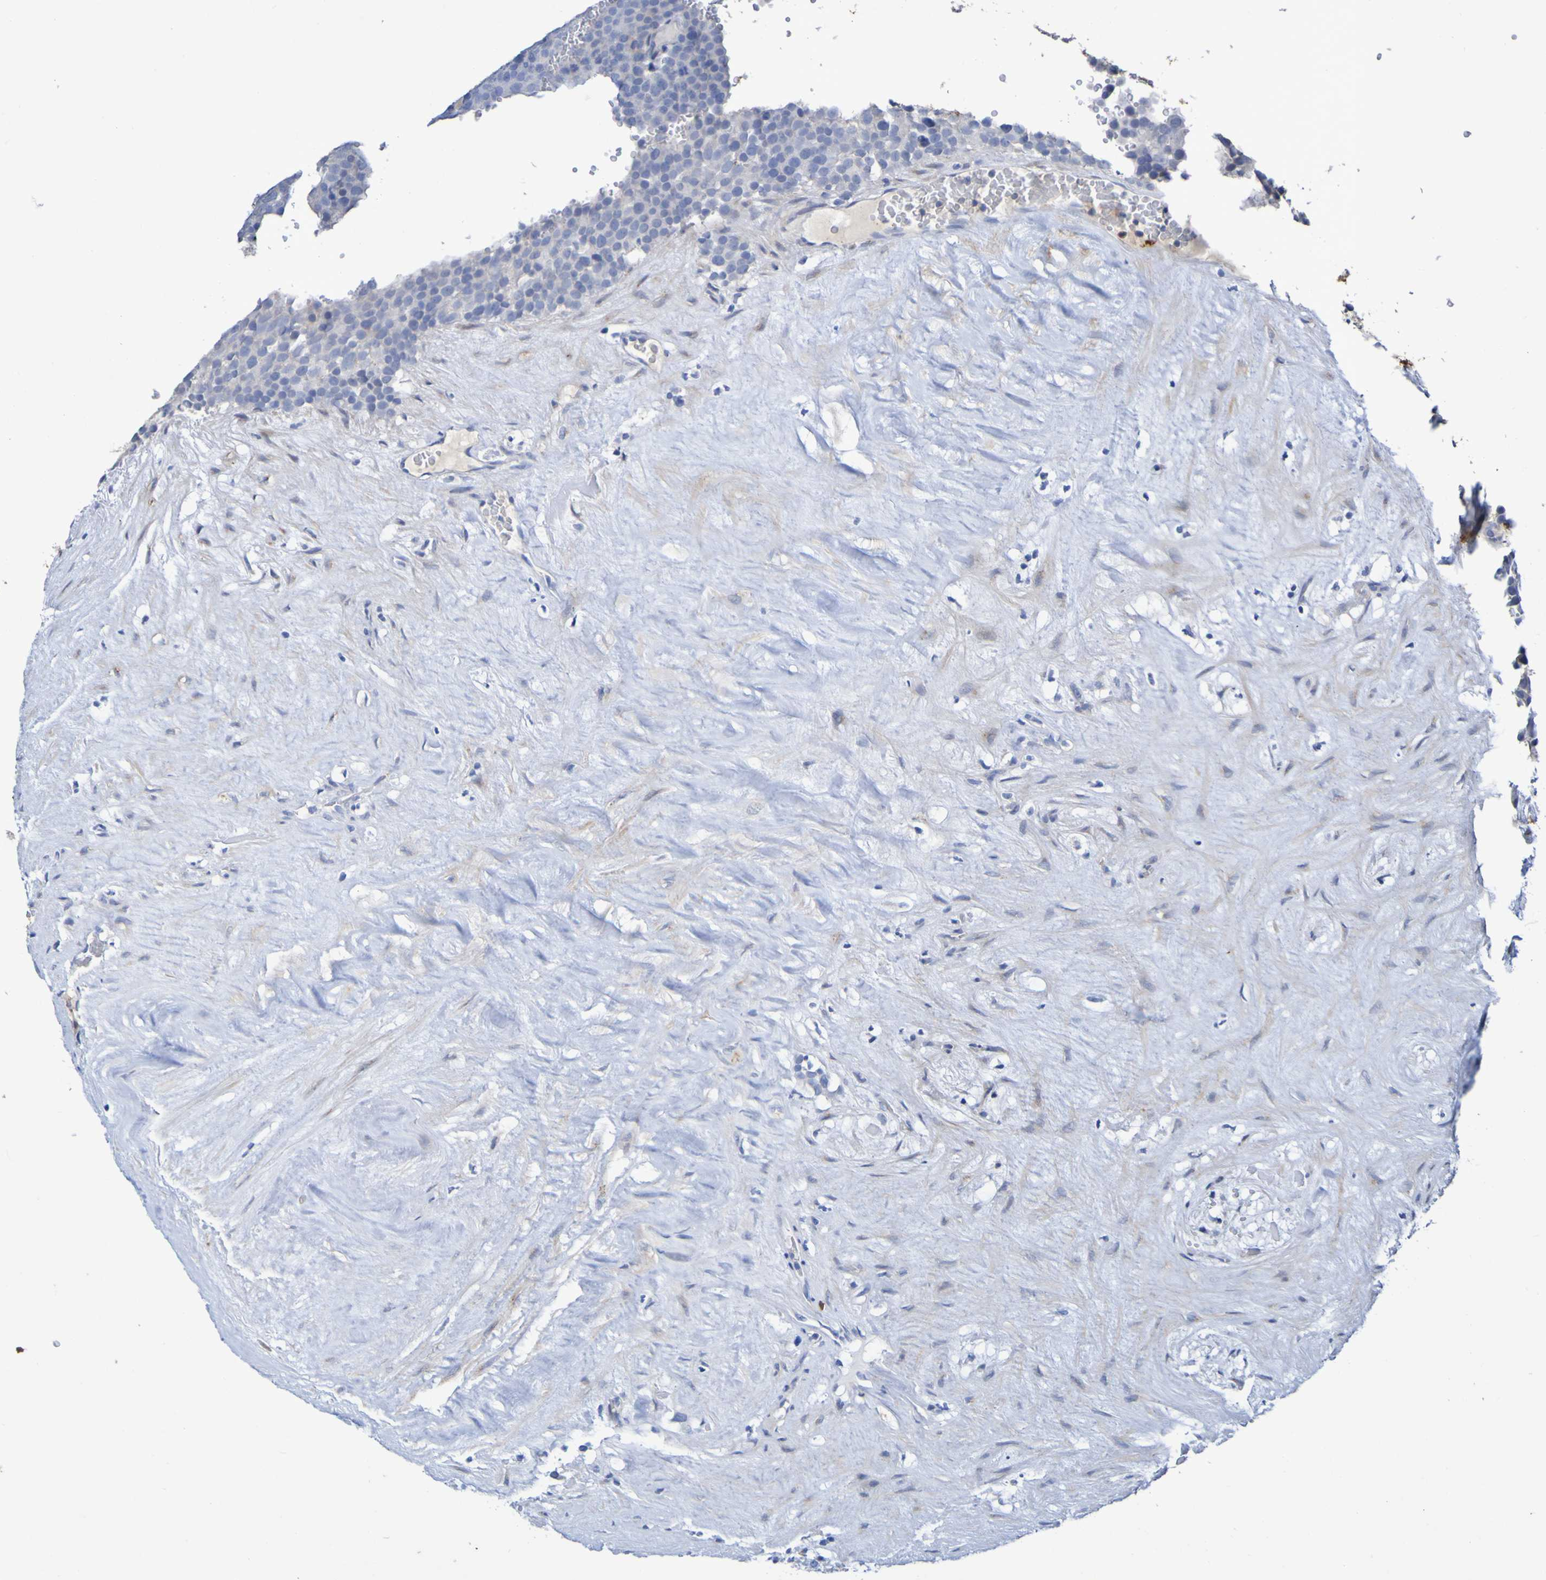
{"staining": {"intensity": "negative", "quantity": "none", "location": "none"}, "tissue": "testis cancer", "cell_type": "Tumor cells", "image_type": "cancer", "snomed": [{"axis": "morphology", "description": "Seminoma, NOS"}, {"axis": "topography", "description": "Testis"}], "caption": "Tumor cells are negative for brown protein staining in testis seminoma.", "gene": "C11orf24", "patient": {"sex": "male", "age": 71}}